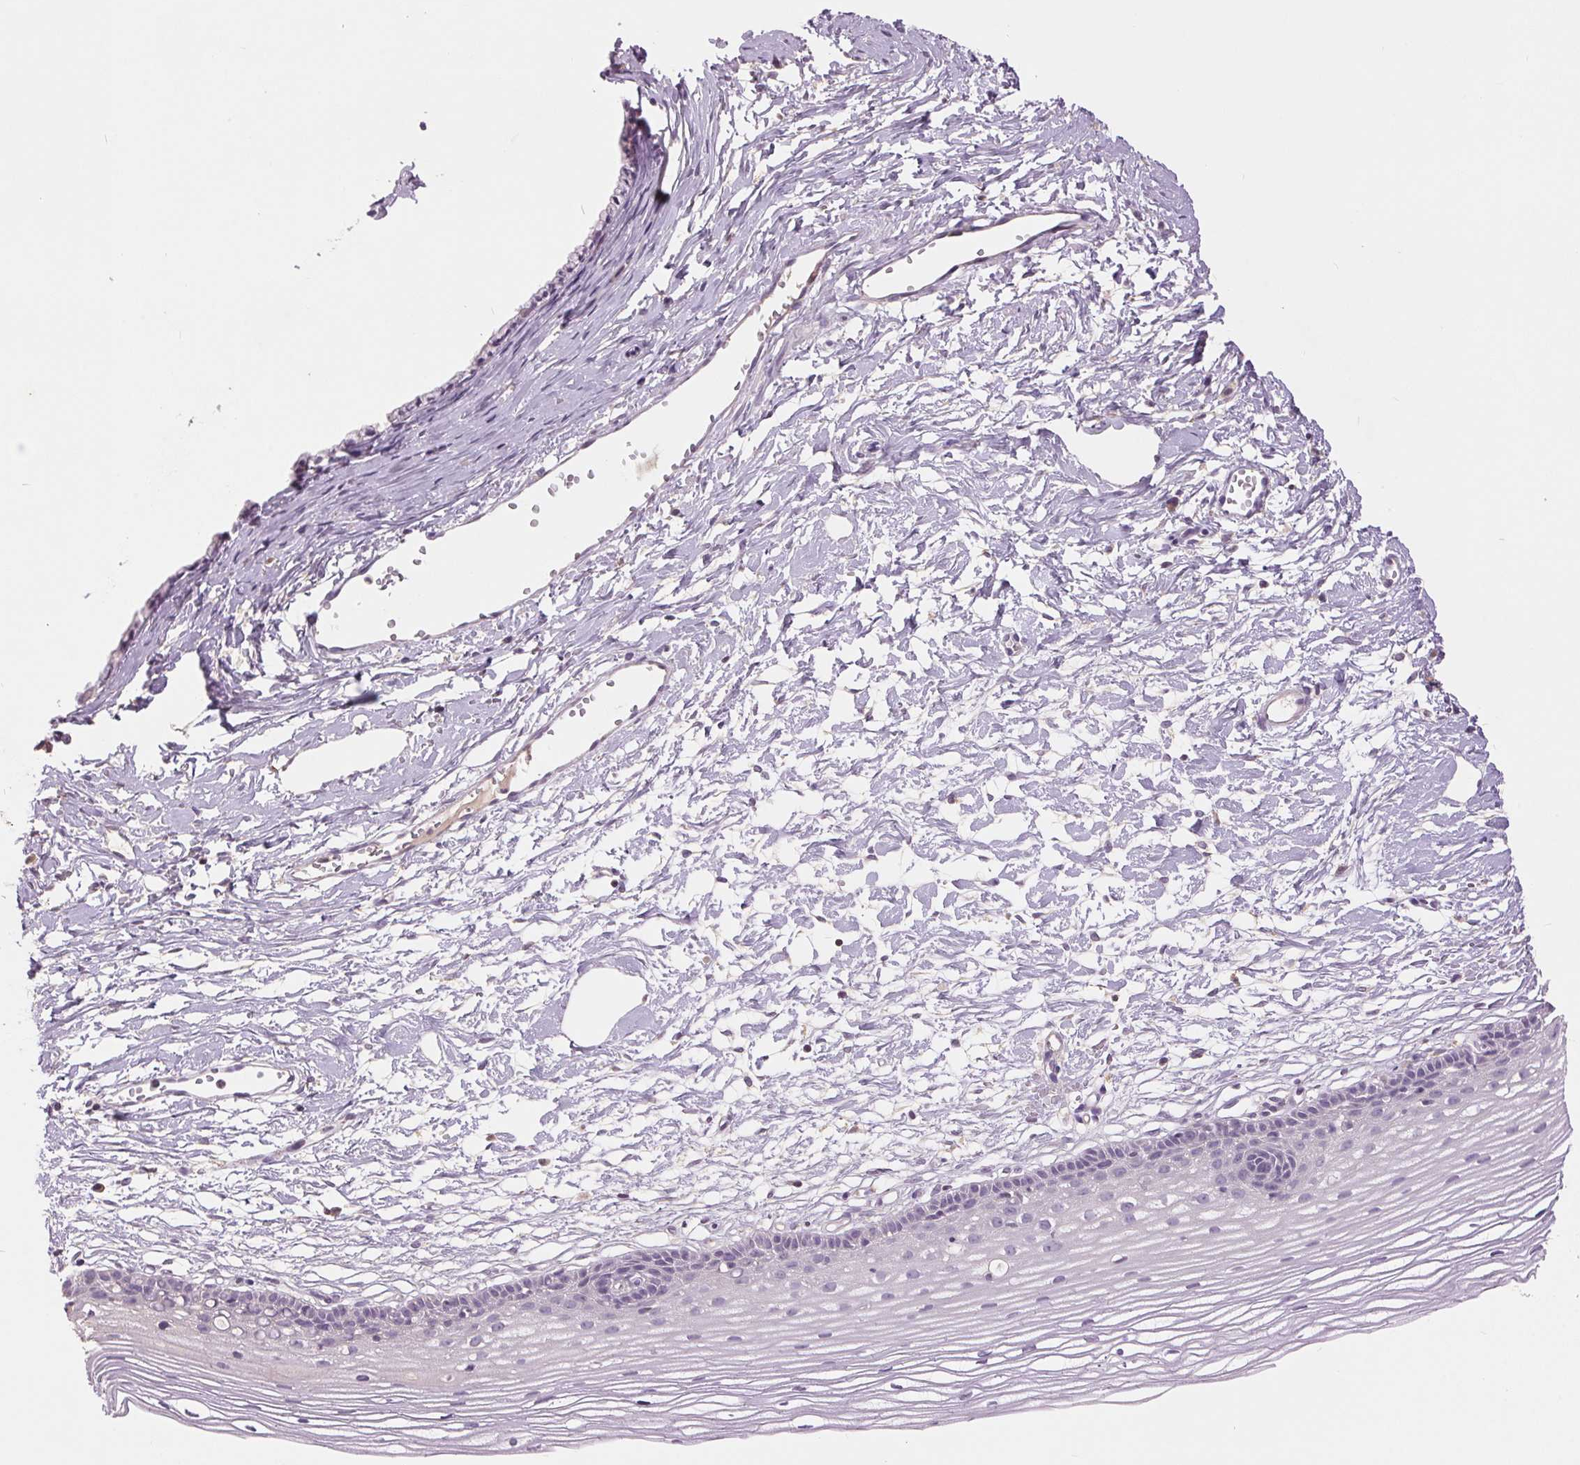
{"staining": {"intensity": "negative", "quantity": "none", "location": "none"}, "tissue": "cervix", "cell_type": "Glandular cells", "image_type": "normal", "snomed": [{"axis": "morphology", "description": "Normal tissue, NOS"}, {"axis": "topography", "description": "Cervix"}], "caption": "This is an immunohistochemistry histopathology image of benign cervix. There is no positivity in glandular cells.", "gene": "FXYD4", "patient": {"sex": "female", "age": 40}}